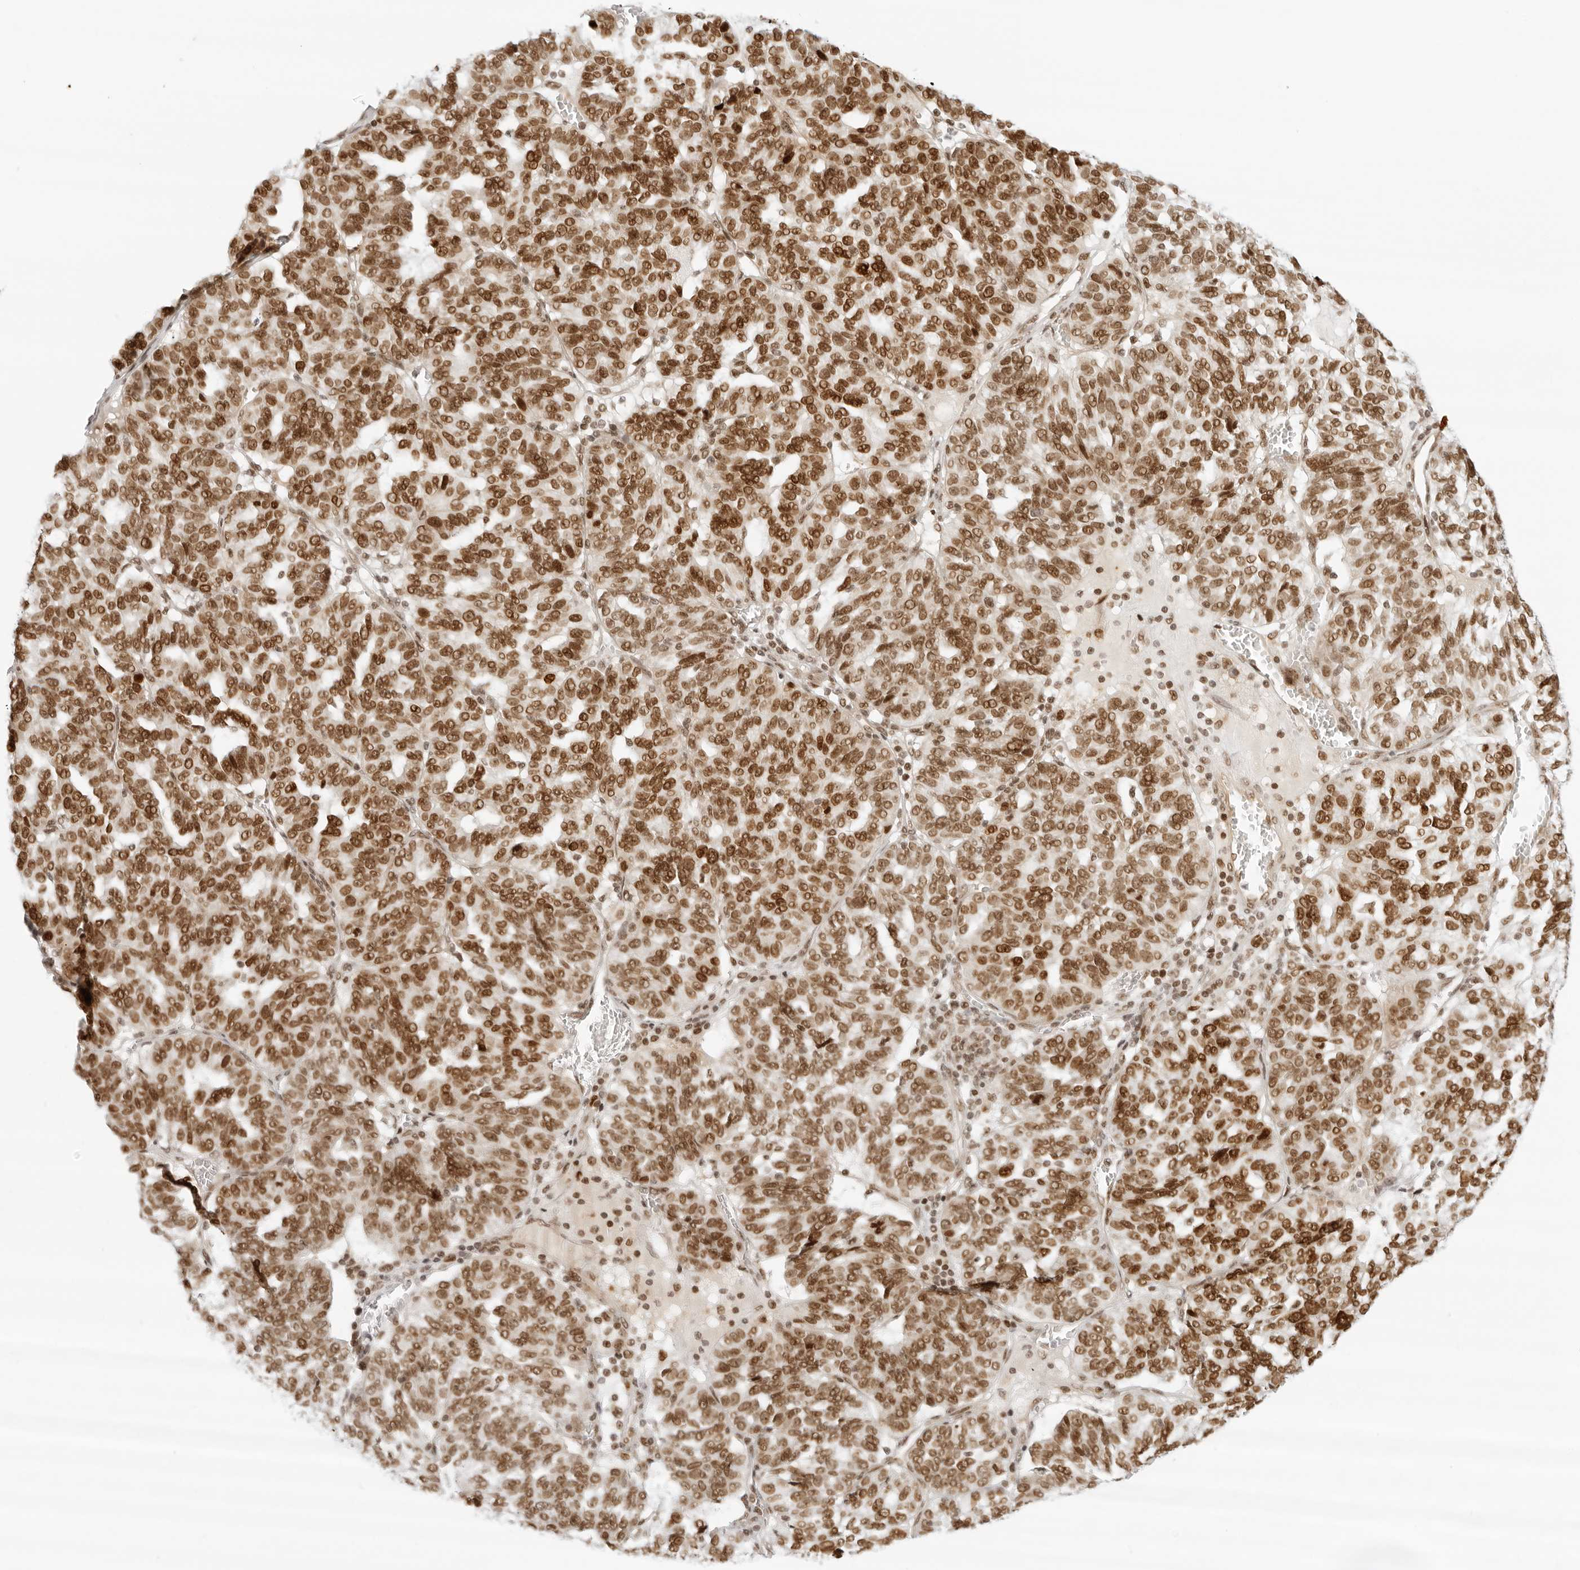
{"staining": {"intensity": "strong", "quantity": ">75%", "location": "nuclear"}, "tissue": "ovarian cancer", "cell_type": "Tumor cells", "image_type": "cancer", "snomed": [{"axis": "morphology", "description": "Cystadenocarcinoma, serous, NOS"}, {"axis": "topography", "description": "Ovary"}], "caption": "The immunohistochemical stain labels strong nuclear expression in tumor cells of serous cystadenocarcinoma (ovarian) tissue.", "gene": "RCC1", "patient": {"sex": "female", "age": 59}}